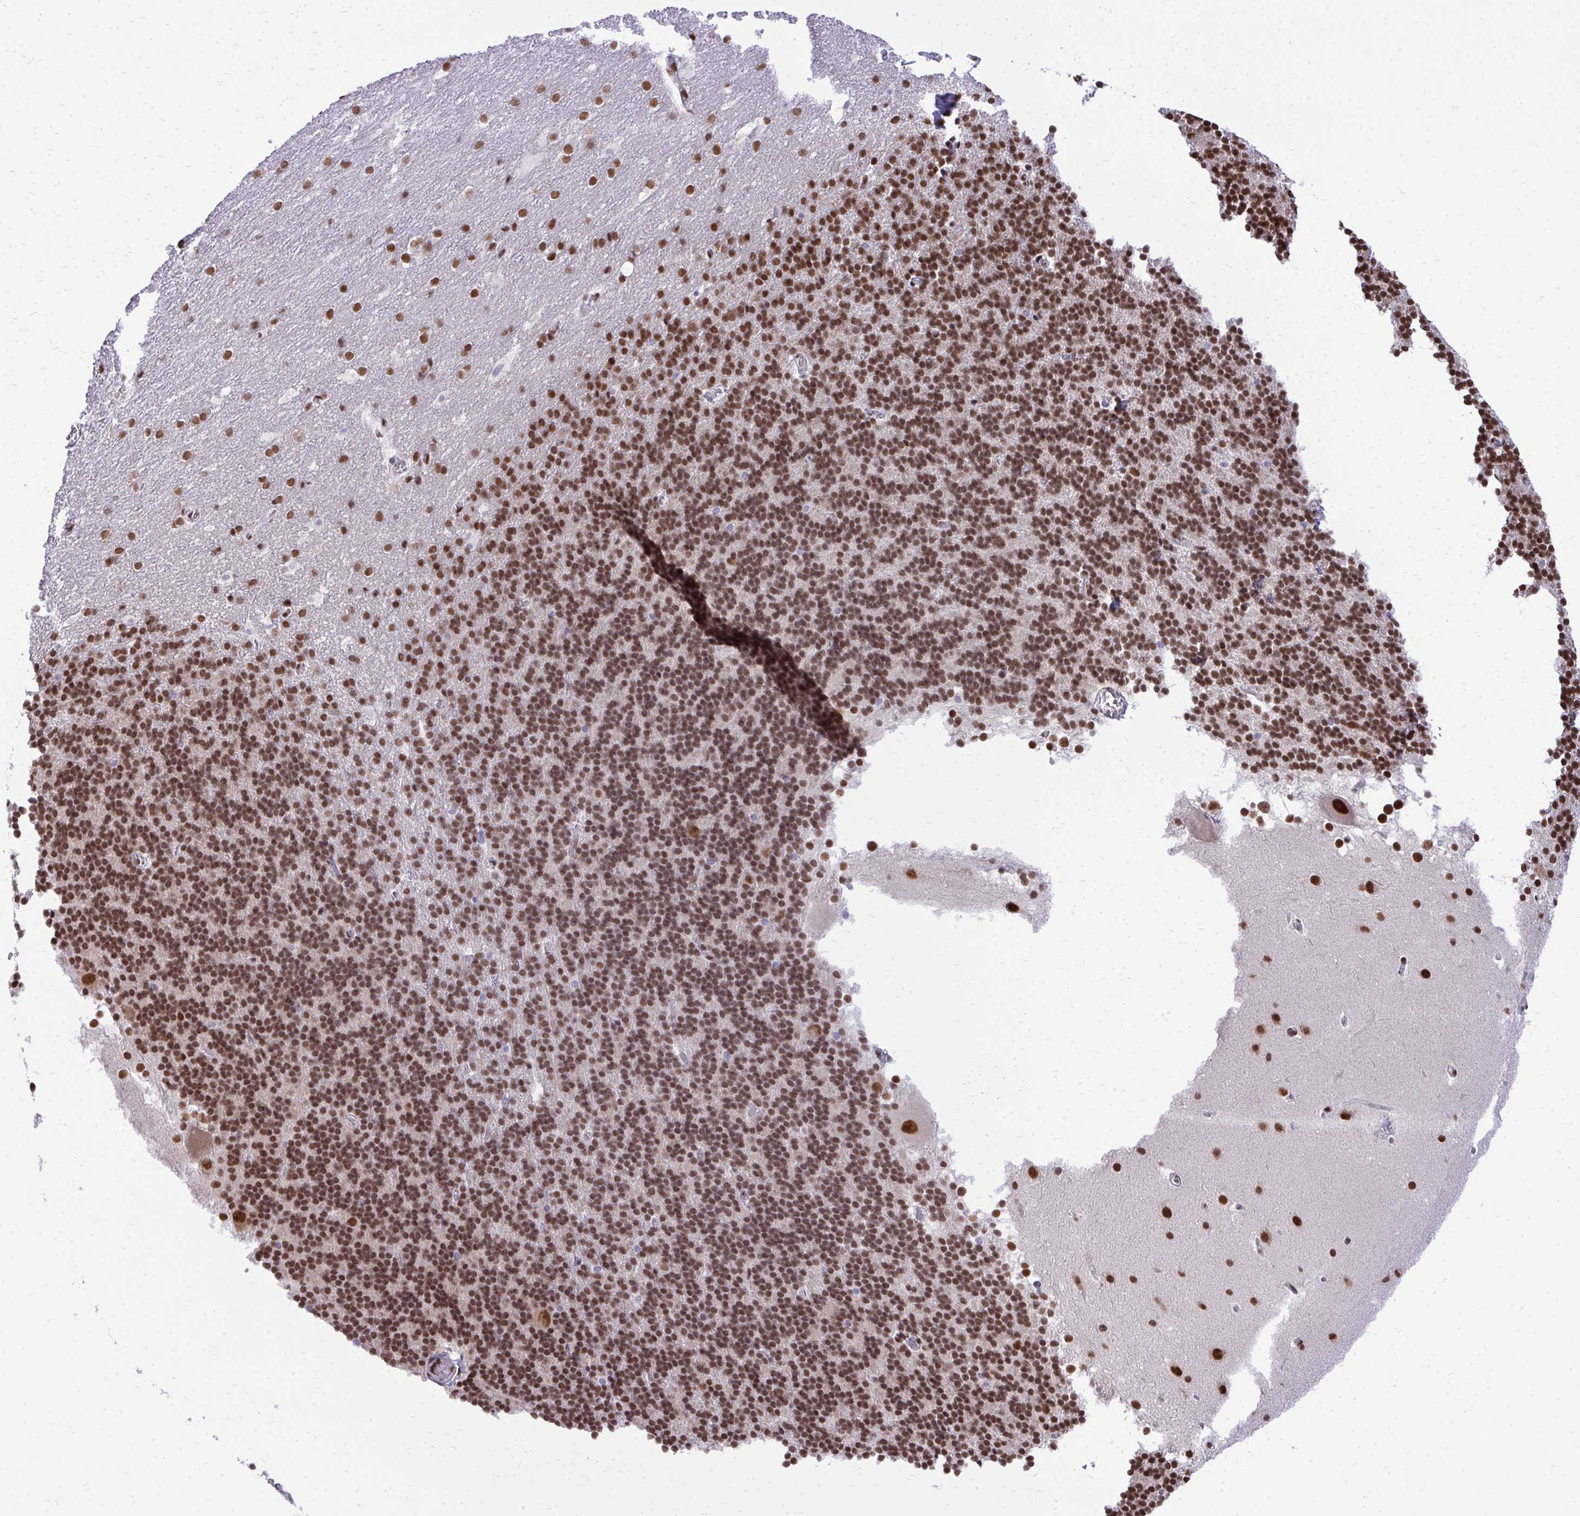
{"staining": {"intensity": "moderate", "quantity": ">75%", "location": "nuclear"}, "tissue": "cerebellum", "cell_type": "Cells in granular layer", "image_type": "normal", "snomed": [{"axis": "morphology", "description": "Normal tissue, NOS"}, {"axis": "topography", "description": "Cerebellum"}], "caption": "Human cerebellum stained for a protein (brown) shows moderate nuclear positive positivity in about >75% of cells in granular layer.", "gene": "PRPF19", "patient": {"sex": "female", "age": 19}}